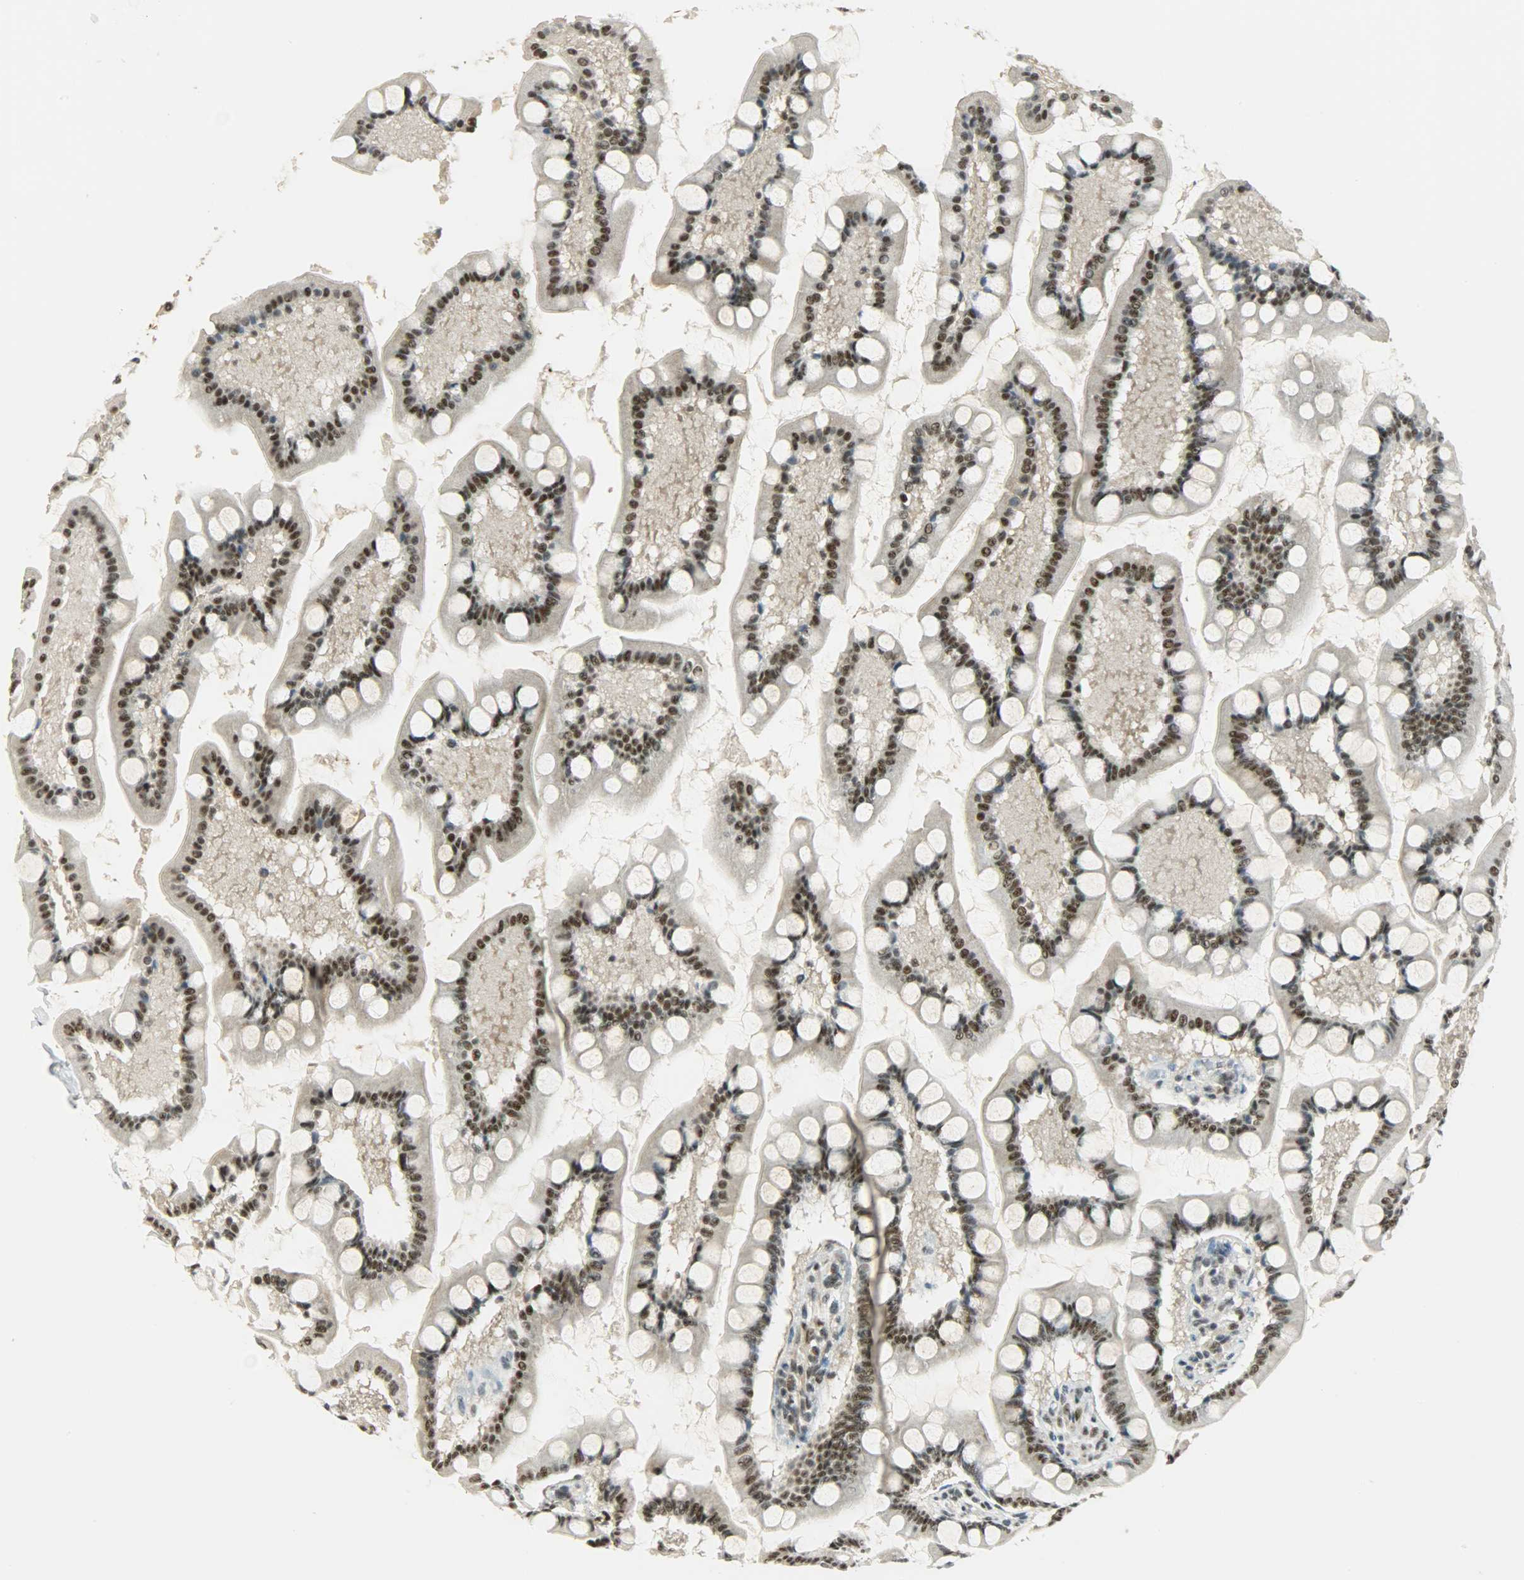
{"staining": {"intensity": "strong", "quantity": ">75%", "location": "nuclear"}, "tissue": "small intestine", "cell_type": "Glandular cells", "image_type": "normal", "snomed": [{"axis": "morphology", "description": "Normal tissue, NOS"}, {"axis": "topography", "description": "Small intestine"}], "caption": "Strong nuclear expression for a protein is present in approximately >75% of glandular cells of unremarkable small intestine using immunohistochemistry.", "gene": "SUGP1", "patient": {"sex": "male", "age": 41}}